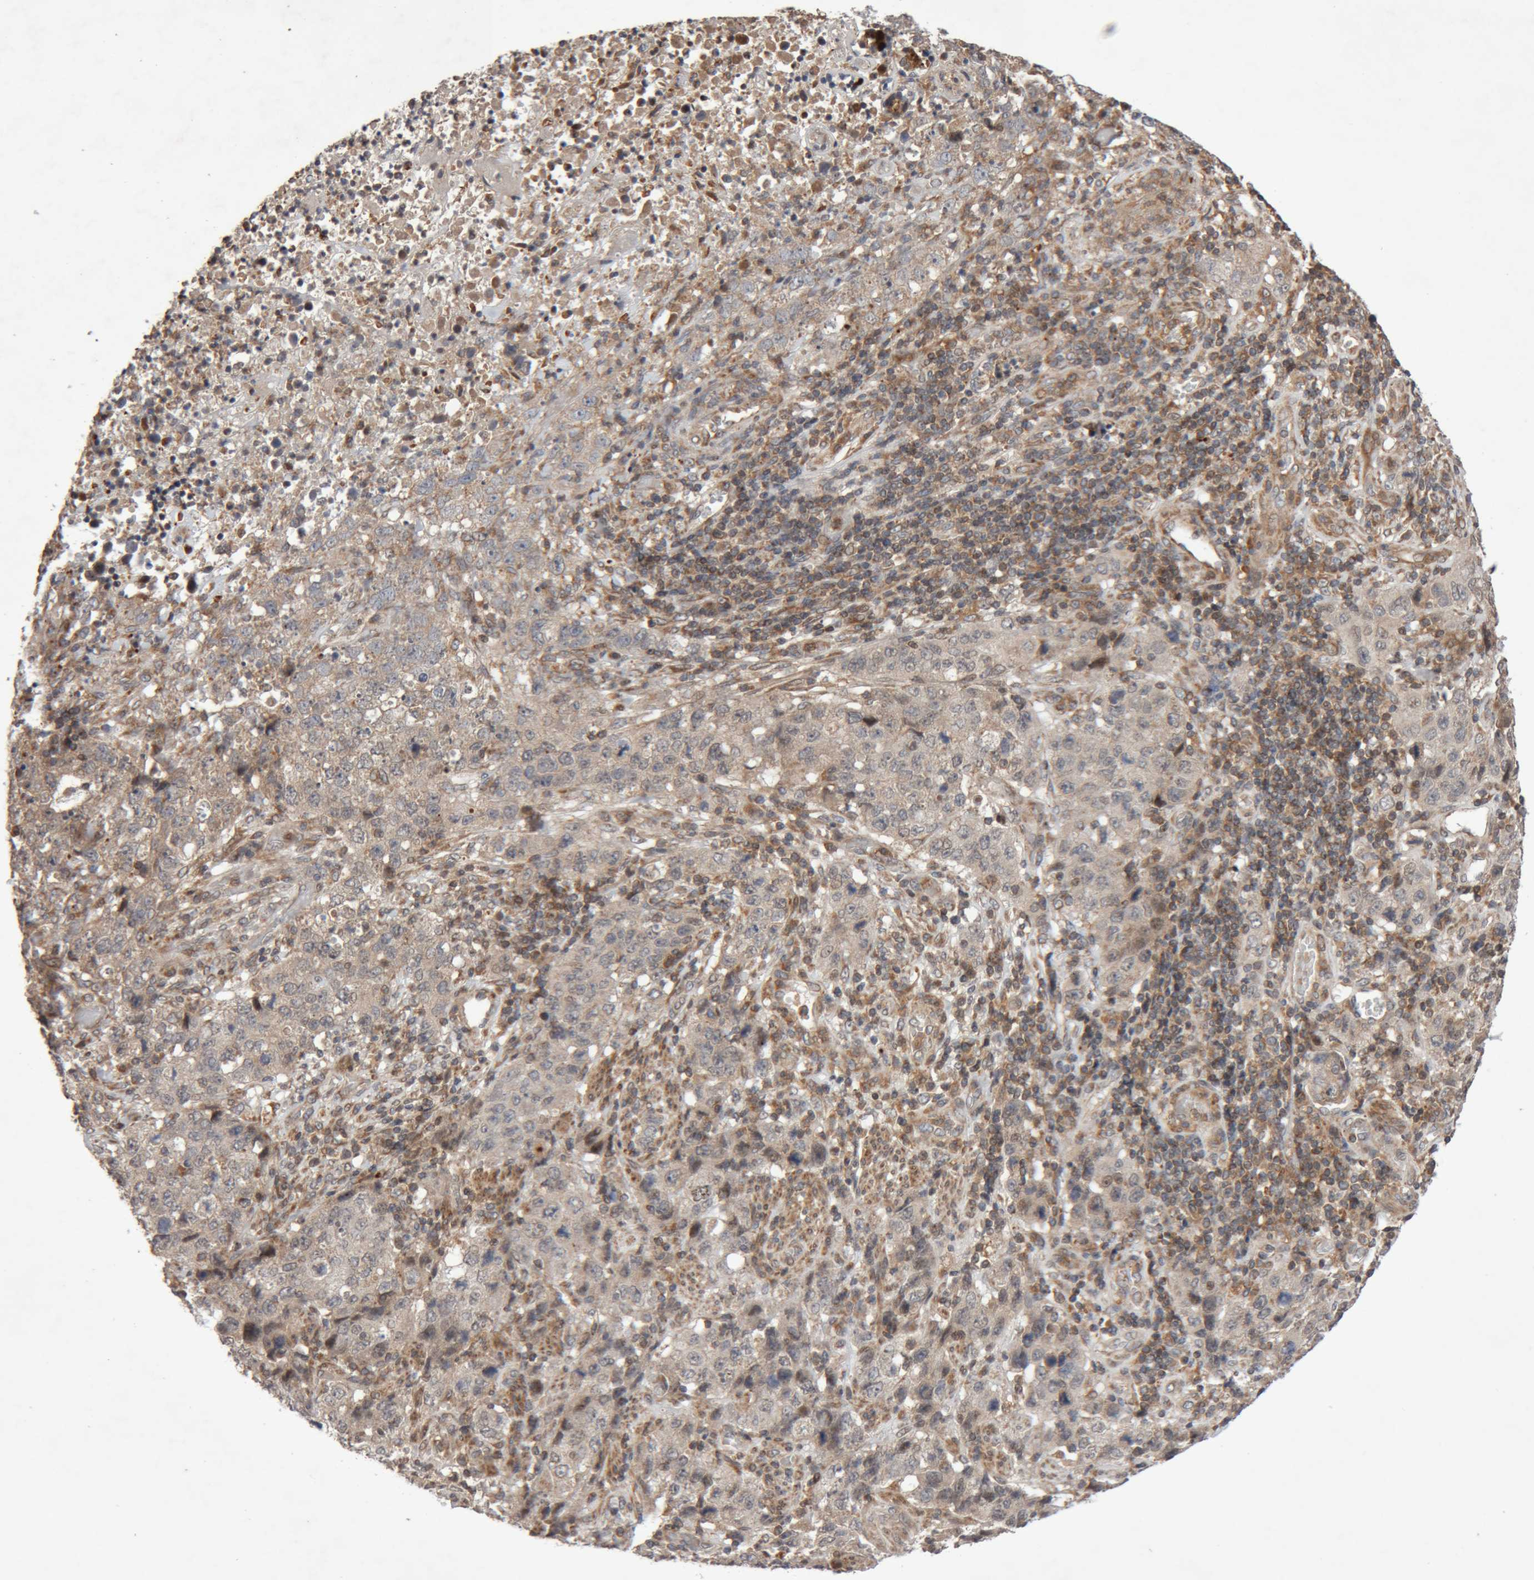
{"staining": {"intensity": "negative", "quantity": "none", "location": "none"}, "tissue": "stomach cancer", "cell_type": "Tumor cells", "image_type": "cancer", "snomed": [{"axis": "morphology", "description": "Adenocarcinoma, NOS"}, {"axis": "topography", "description": "Stomach"}], "caption": "This is an IHC photomicrograph of stomach cancer. There is no positivity in tumor cells.", "gene": "KIF21B", "patient": {"sex": "male", "age": 48}}